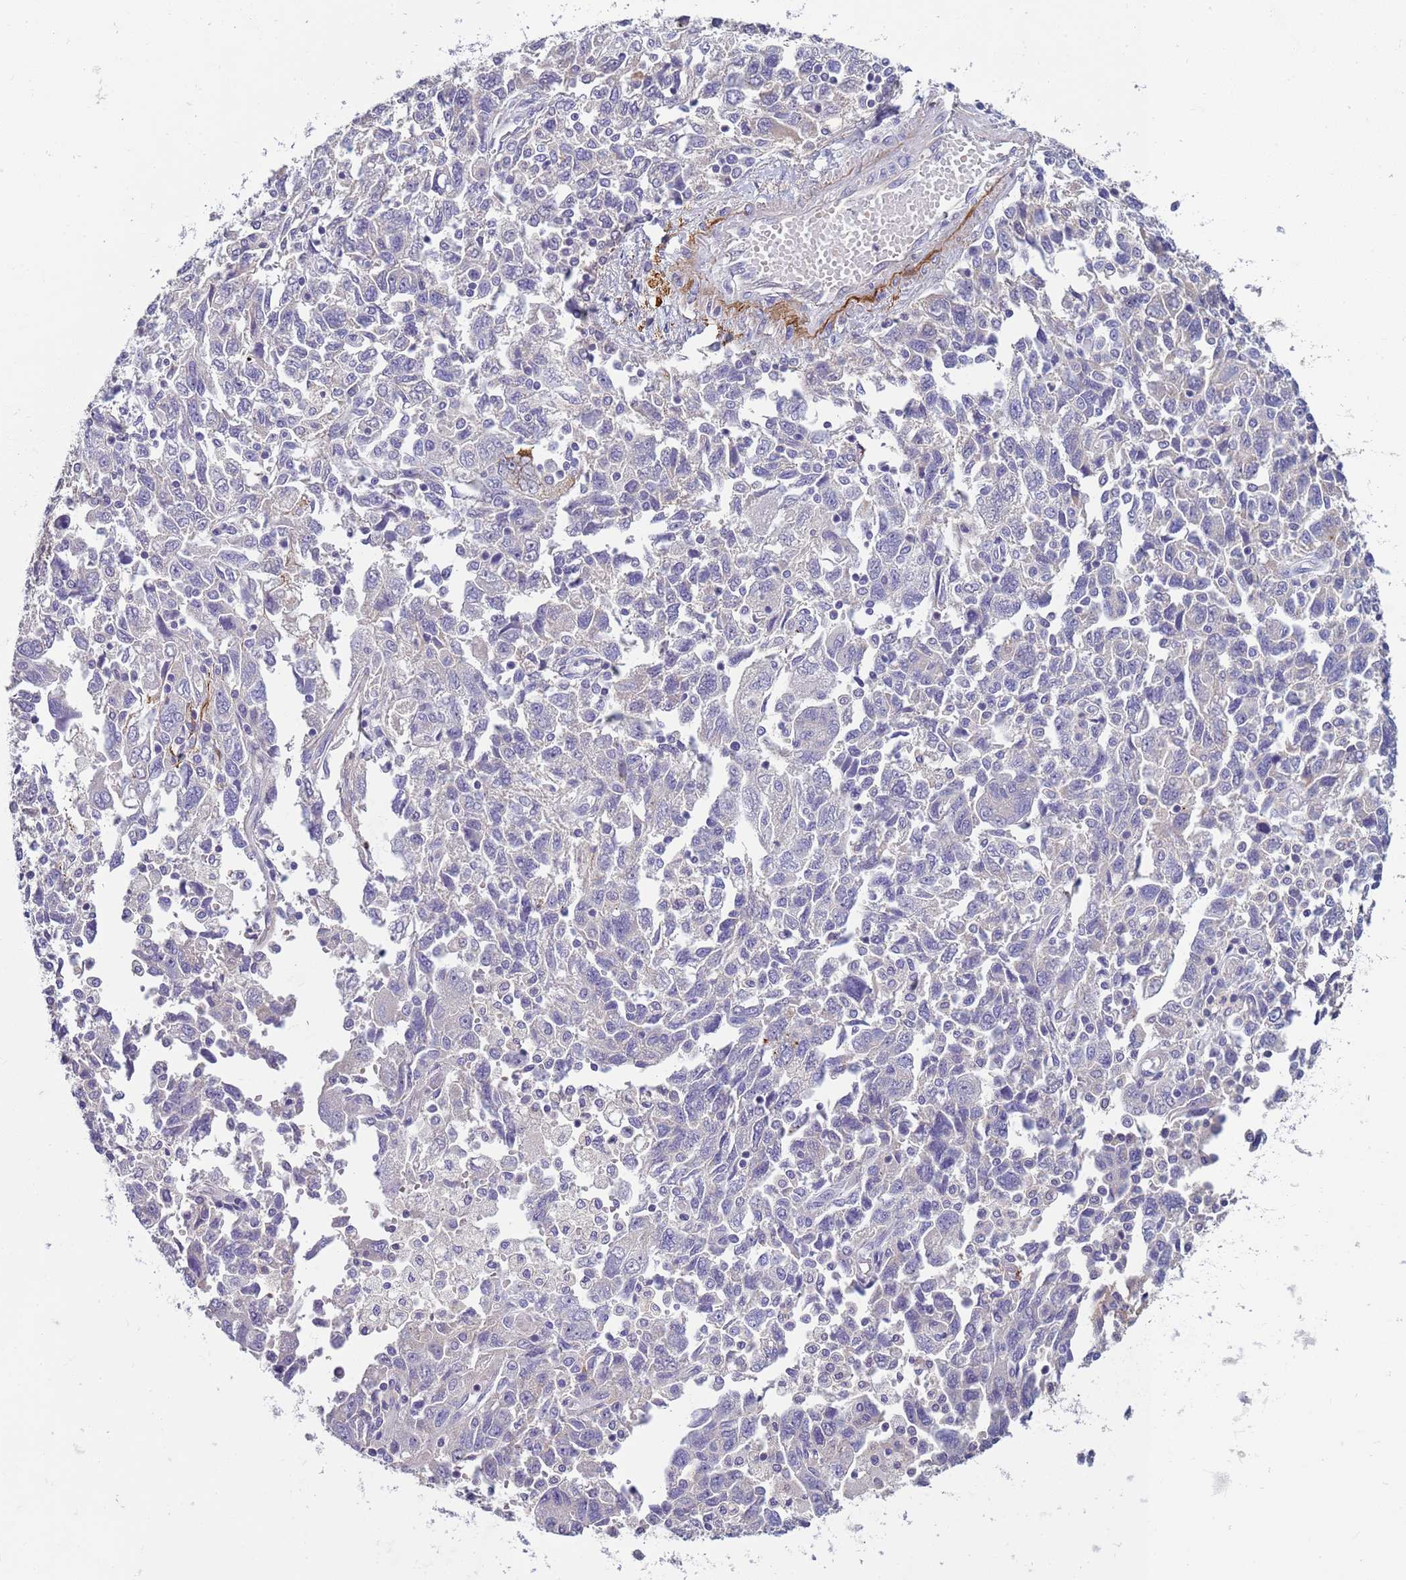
{"staining": {"intensity": "negative", "quantity": "none", "location": "none"}, "tissue": "ovarian cancer", "cell_type": "Tumor cells", "image_type": "cancer", "snomed": [{"axis": "morphology", "description": "Carcinoma, NOS"}, {"axis": "morphology", "description": "Cystadenocarcinoma, serous, NOS"}, {"axis": "topography", "description": "Ovary"}], "caption": "IHC image of human ovarian cancer (serous cystadenocarcinoma) stained for a protein (brown), which reveals no expression in tumor cells.", "gene": "TRIM51", "patient": {"sex": "female", "age": 69}}